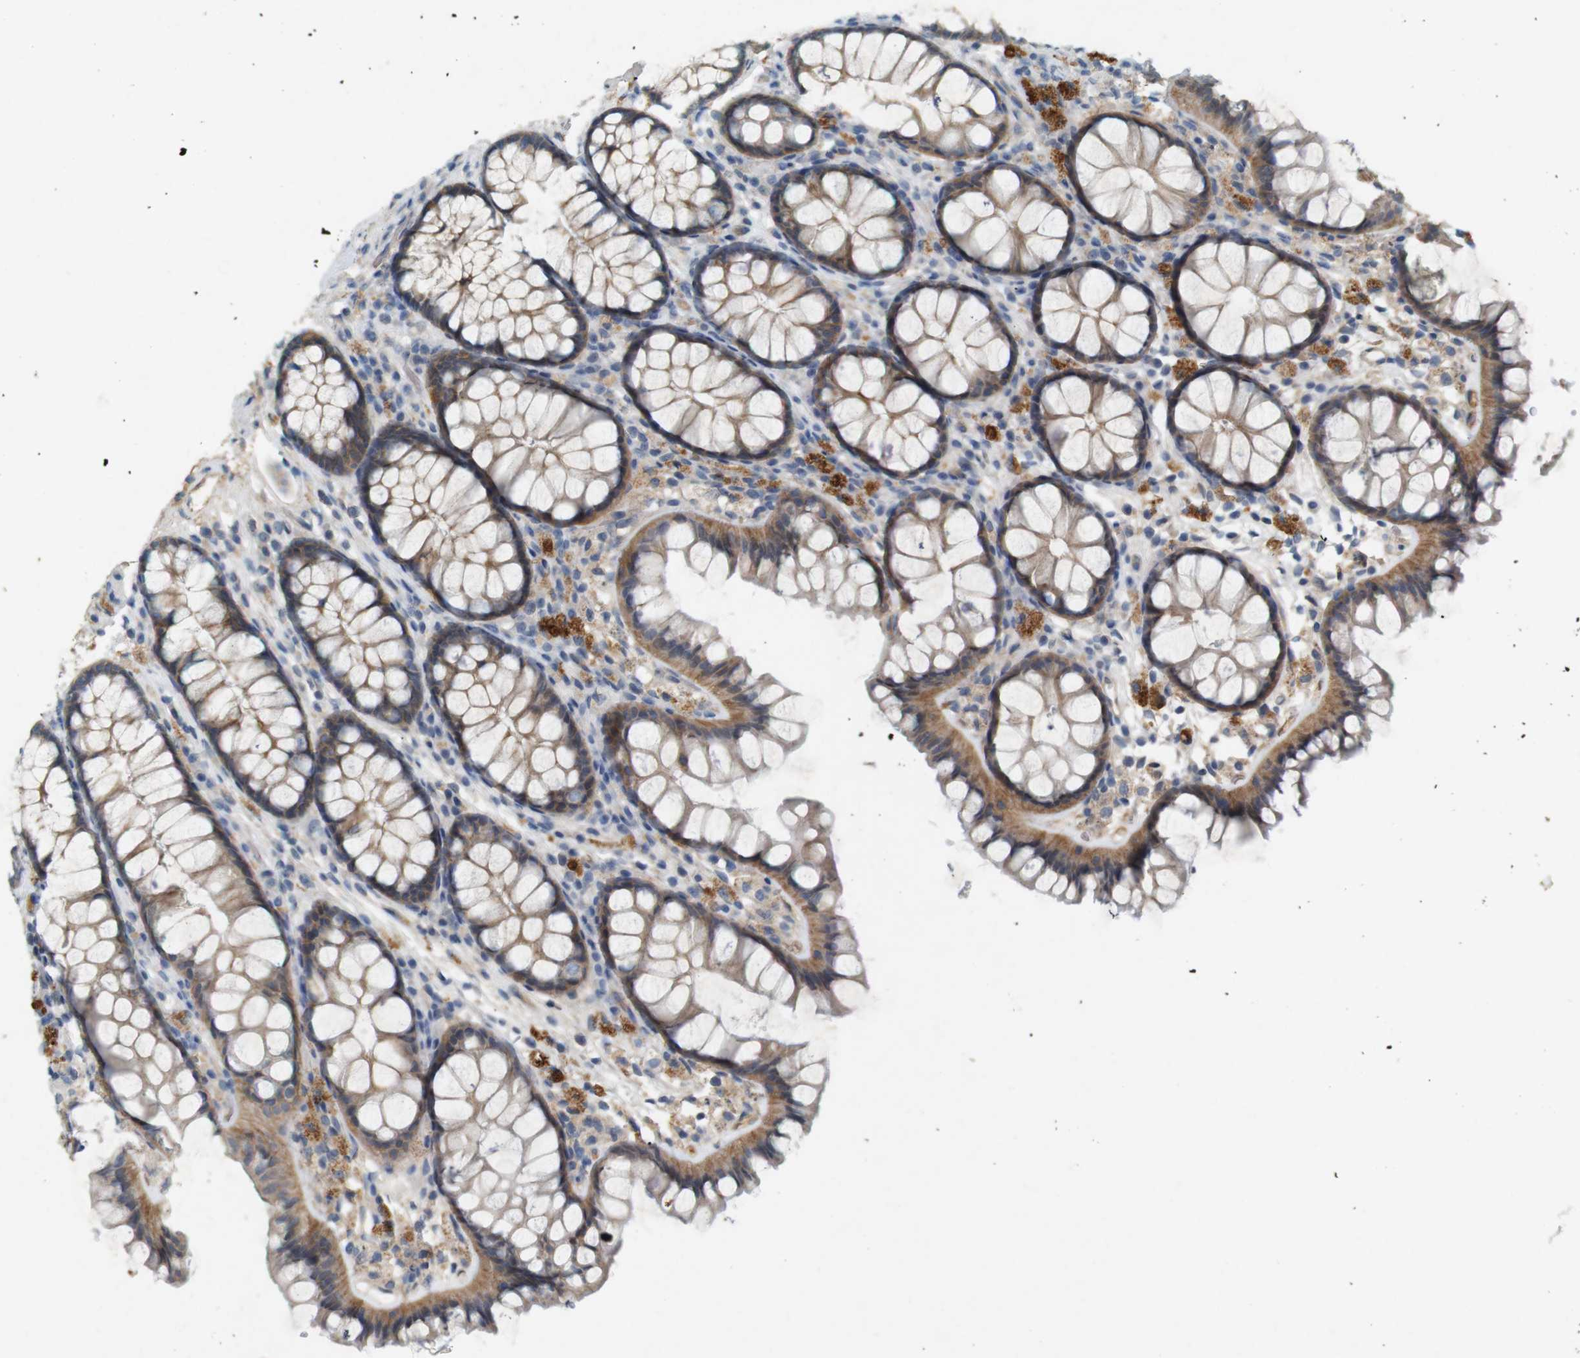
{"staining": {"intensity": "weak", "quantity": ">75%", "location": "cytoplasmic/membranous"}, "tissue": "colon", "cell_type": "Endothelial cells", "image_type": "normal", "snomed": [{"axis": "morphology", "description": "Normal tissue, NOS"}, {"axis": "topography", "description": "Colon"}], "caption": "Protein positivity by immunohistochemistry demonstrates weak cytoplasmic/membranous expression in about >75% of endothelial cells in unremarkable colon. (brown staining indicates protein expression, while blue staining denotes nuclei).", "gene": "PVR", "patient": {"sex": "female", "age": 55}}